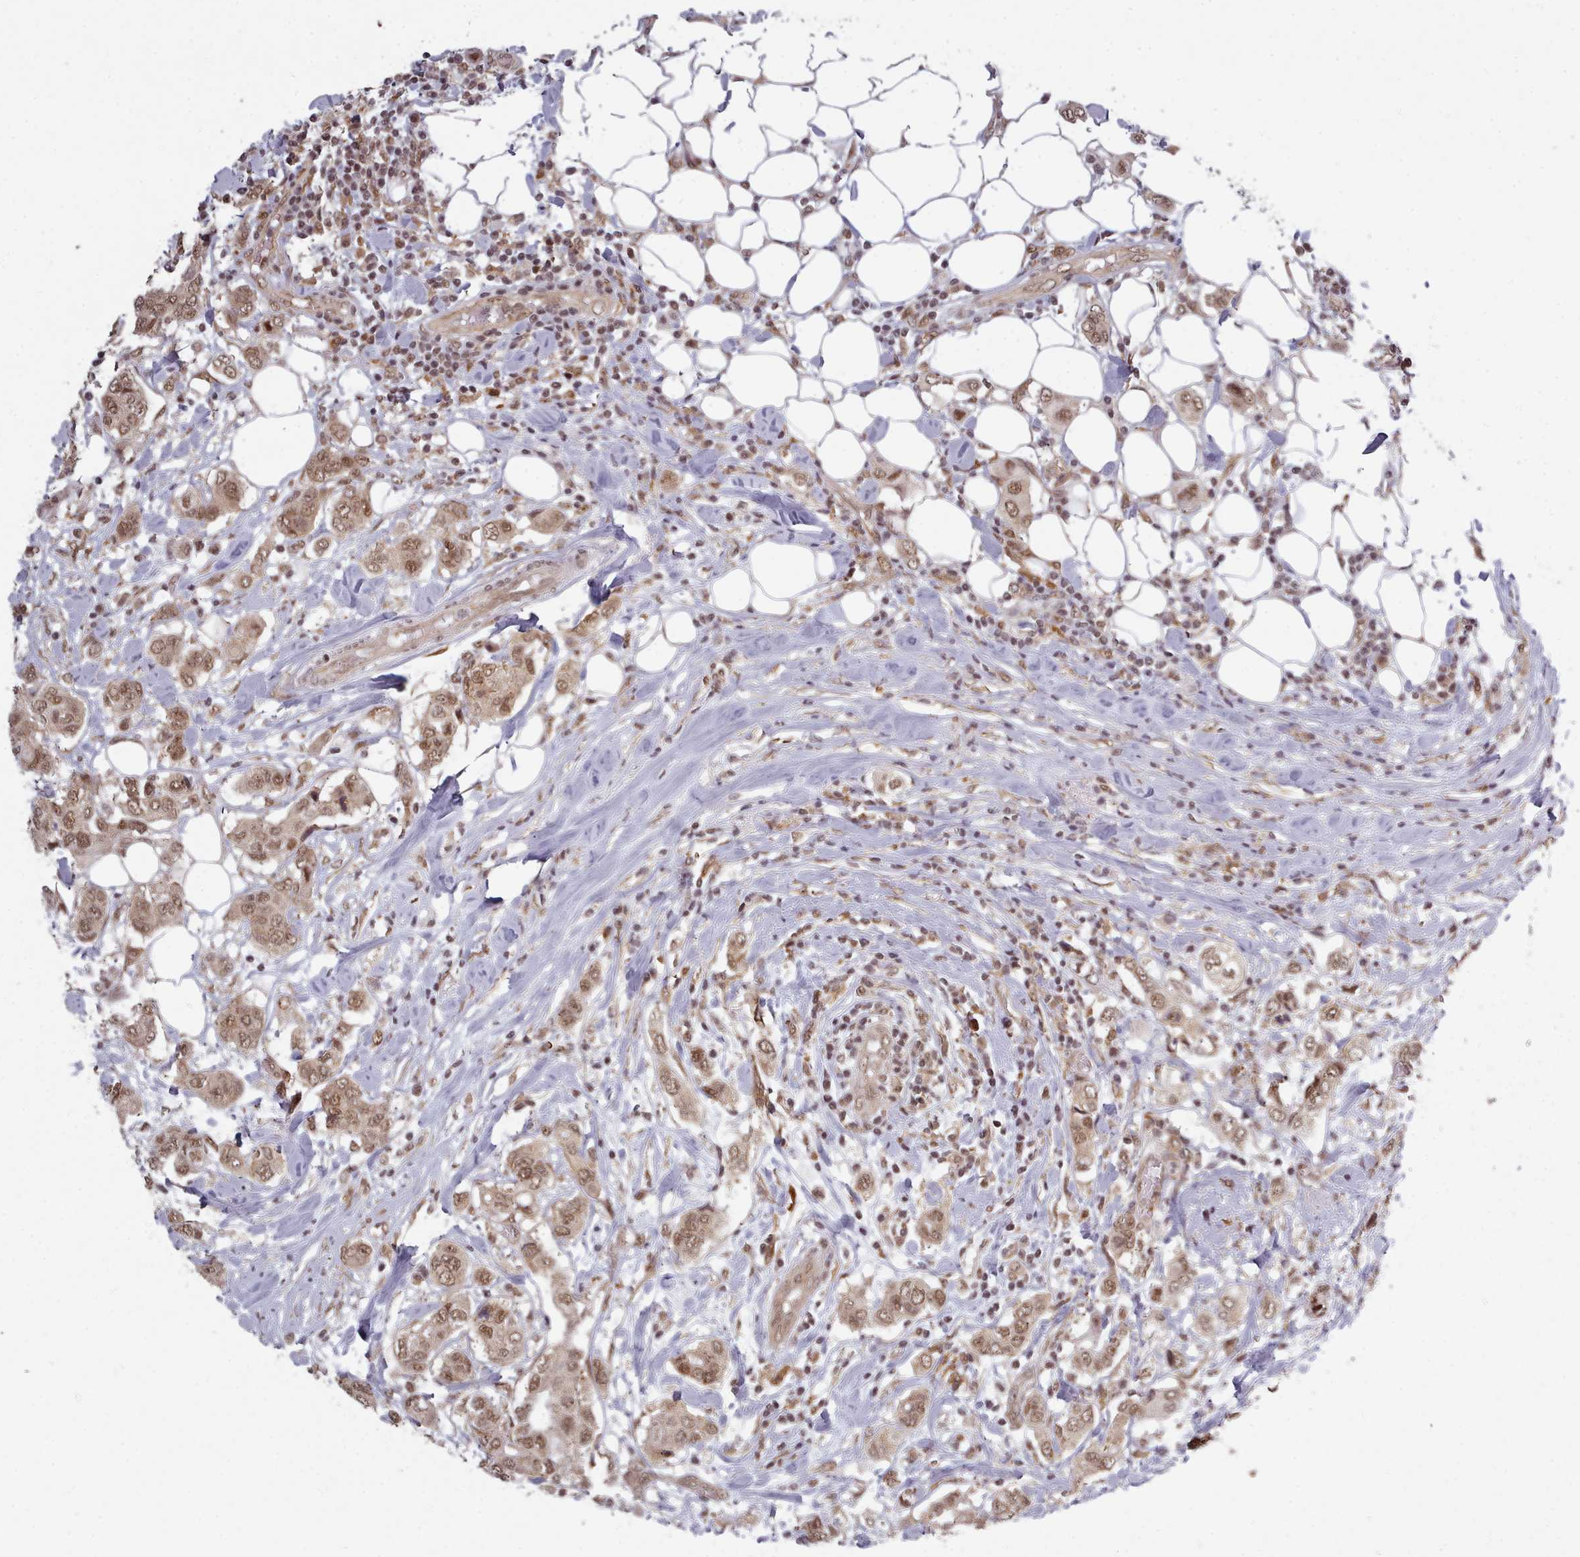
{"staining": {"intensity": "moderate", "quantity": ">75%", "location": "cytoplasmic/membranous,nuclear"}, "tissue": "breast cancer", "cell_type": "Tumor cells", "image_type": "cancer", "snomed": [{"axis": "morphology", "description": "Lobular carcinoma"}, {"axis": "topography", "description": "Breast"}], "caption": "Breast cancer (lobular carcinoma) stained with DAB (3,3'-diaminobenzidine) immunohistochemistry (IHC) shows medium levels of moderate cytoplasmic/membranous and nuclear expression in approximately >75% of tumor cells.", "gene": "DHX8", "patient": {"sex": "female", "age": 51}}